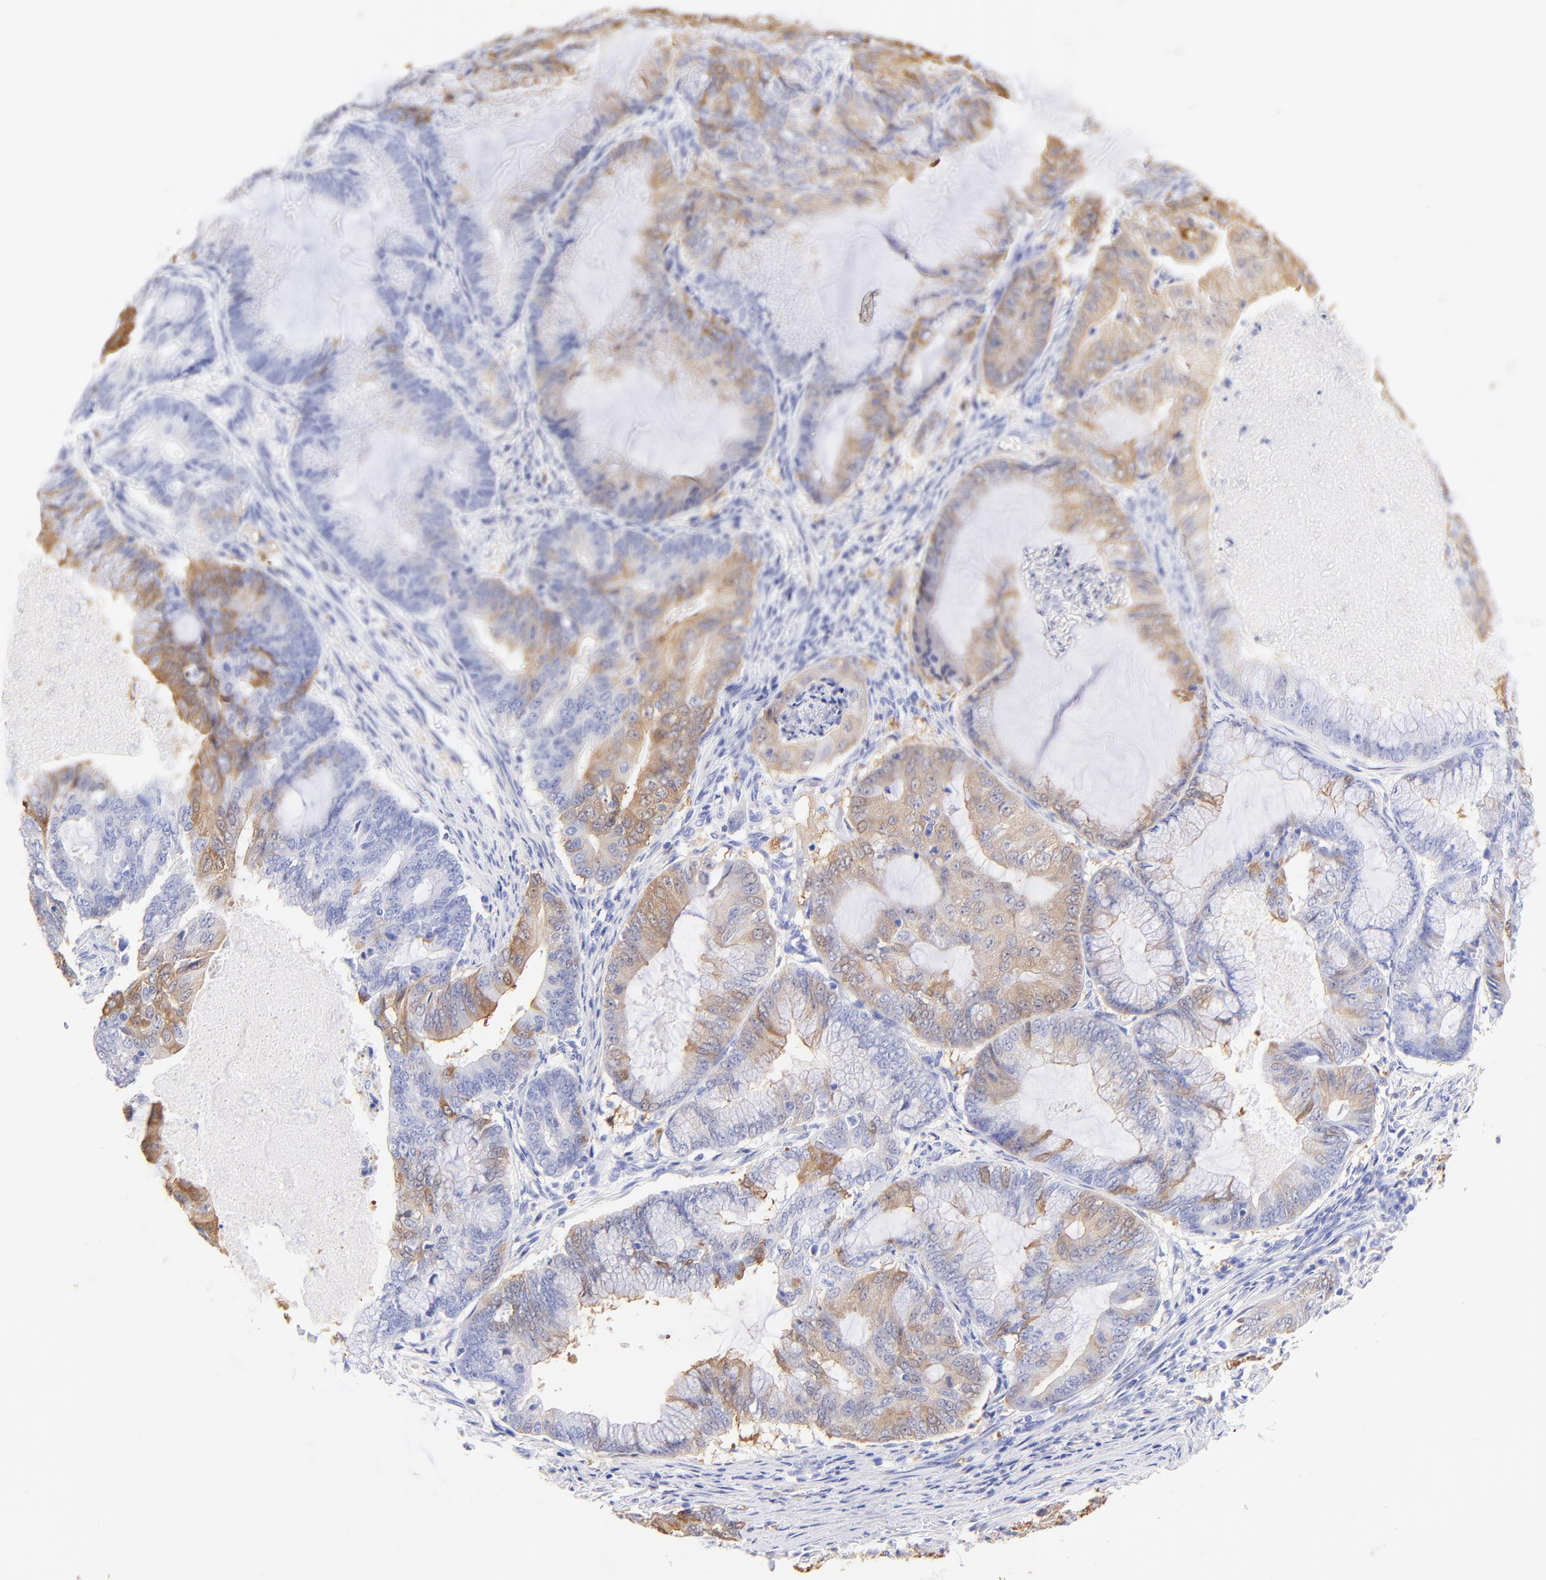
{"staining": {"intensity": "weak", "quantity": "25%-75%", "location": "cytoplasmic/membranous"}, "tissue": "endometrial cancer", "cell_type": "Tumor cells", "image_type": "cancer", "snomed": [{"axis": "morphology", "description": "Adenocarcinoma, NOS"}, {"axis": "topography", "description": "Endometrium"}], "caption": "DAB immunohistochemical staining of human adenocarcinoma (endometrial) displays weak cytoplasmic/membranous protein positivity in approximately 25%-75% of tumor cells. The staining was performed using DAB, with brown indicating positive protein expression. Nuclei are stained blue with hematoxylin.", "gene": "ALDH1A1", "patient": {"sex": "female", "age": 63}}